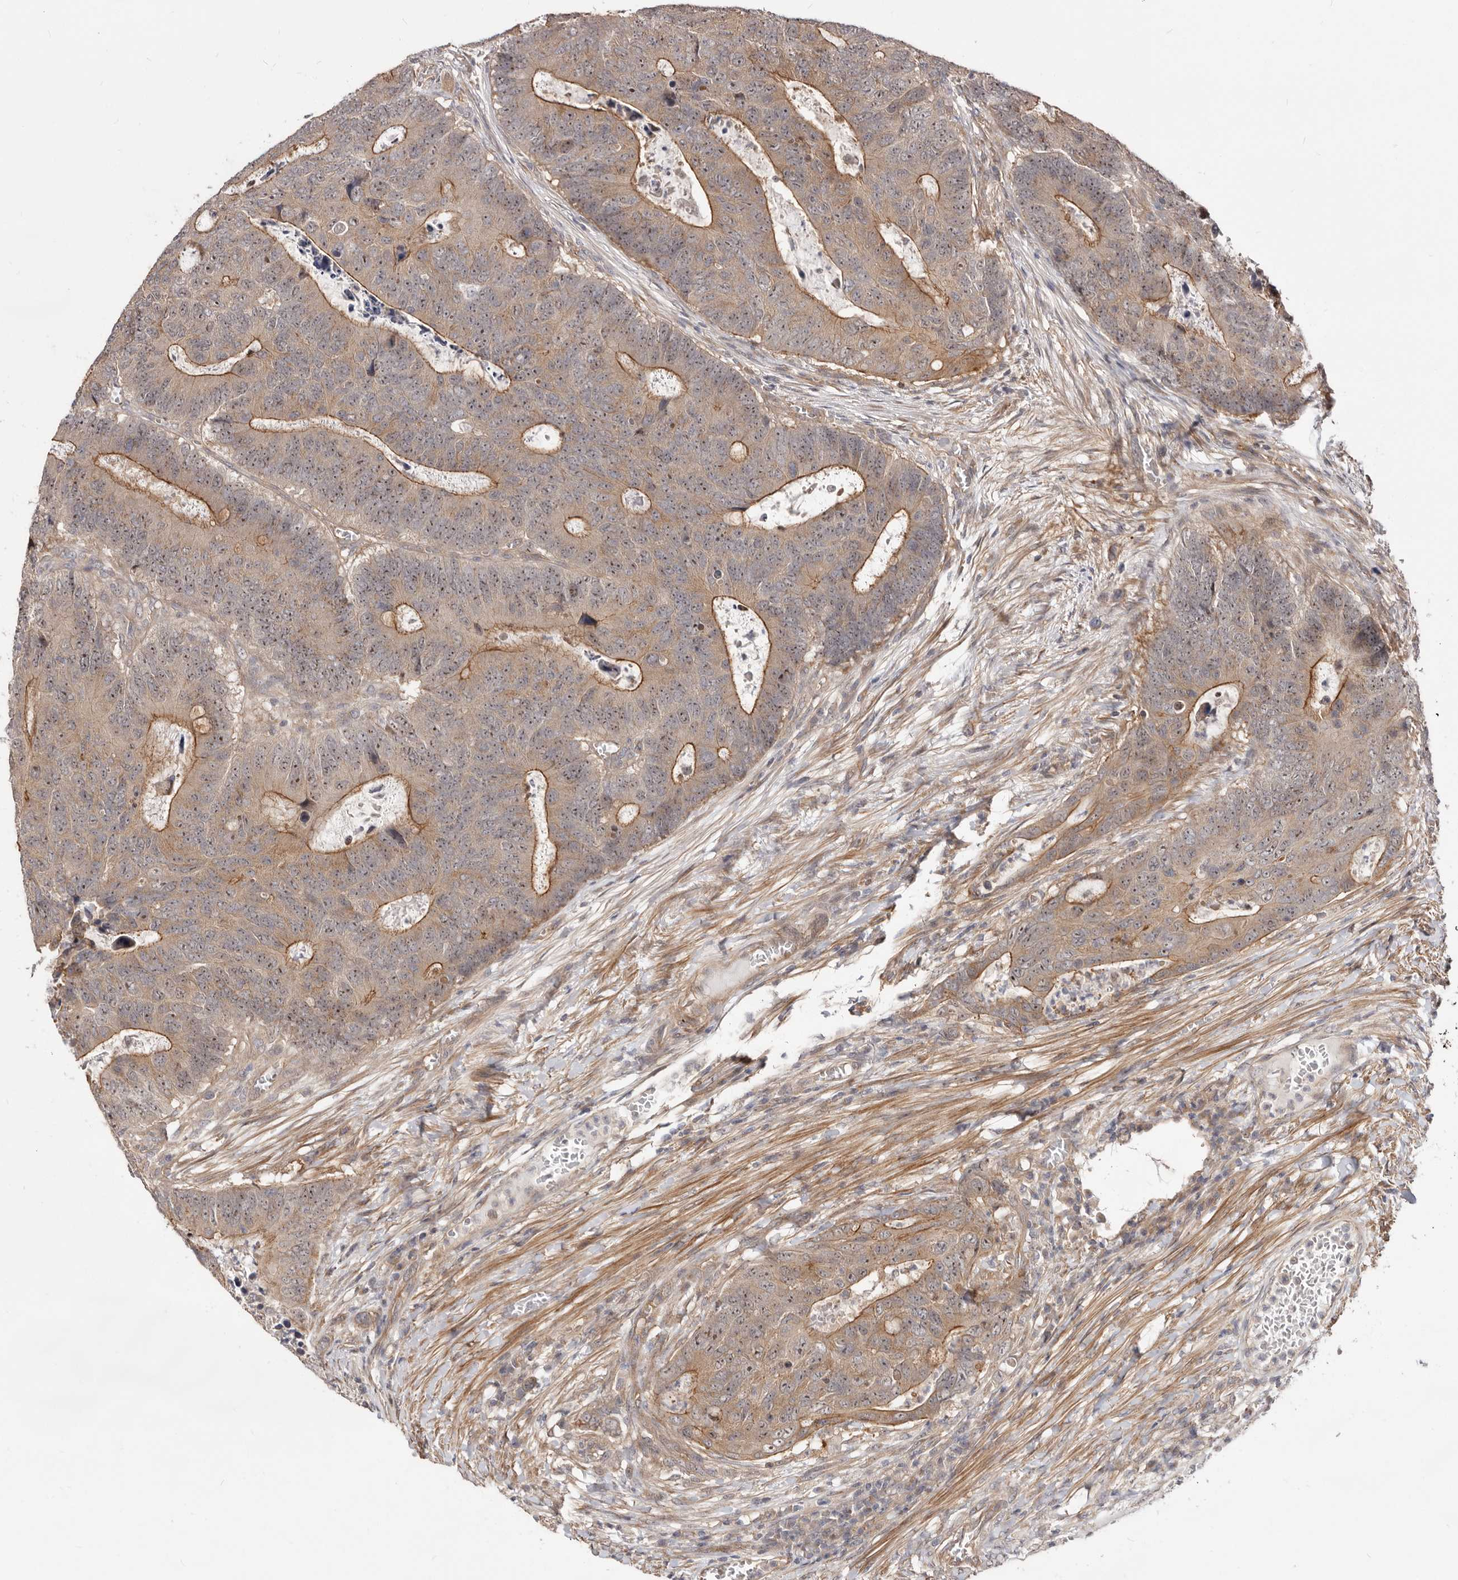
{"staining": {"intensity": "moderate", "quantity": "25%-75%", "location": "cytoplasmic/membranous,nuclear"}, "tissue": "colorectal cancer", "cell_type": "Tumor cells", "image_type": "cancer", "snomed": [{"axis": "morphology", "description": "Adenocarcinoma, NOS"}, {"axis": "topography", "description": "Colon"}], "caption": "This is a histology image of immunohistochemistry staining of colorectal adenocarcinoma, which shows moderate staining in the cytoplasmic/membranous and nuclear of tumor cells.", "gene": "GPATCH4", "patient": {"sex": "male", "age": 87}}